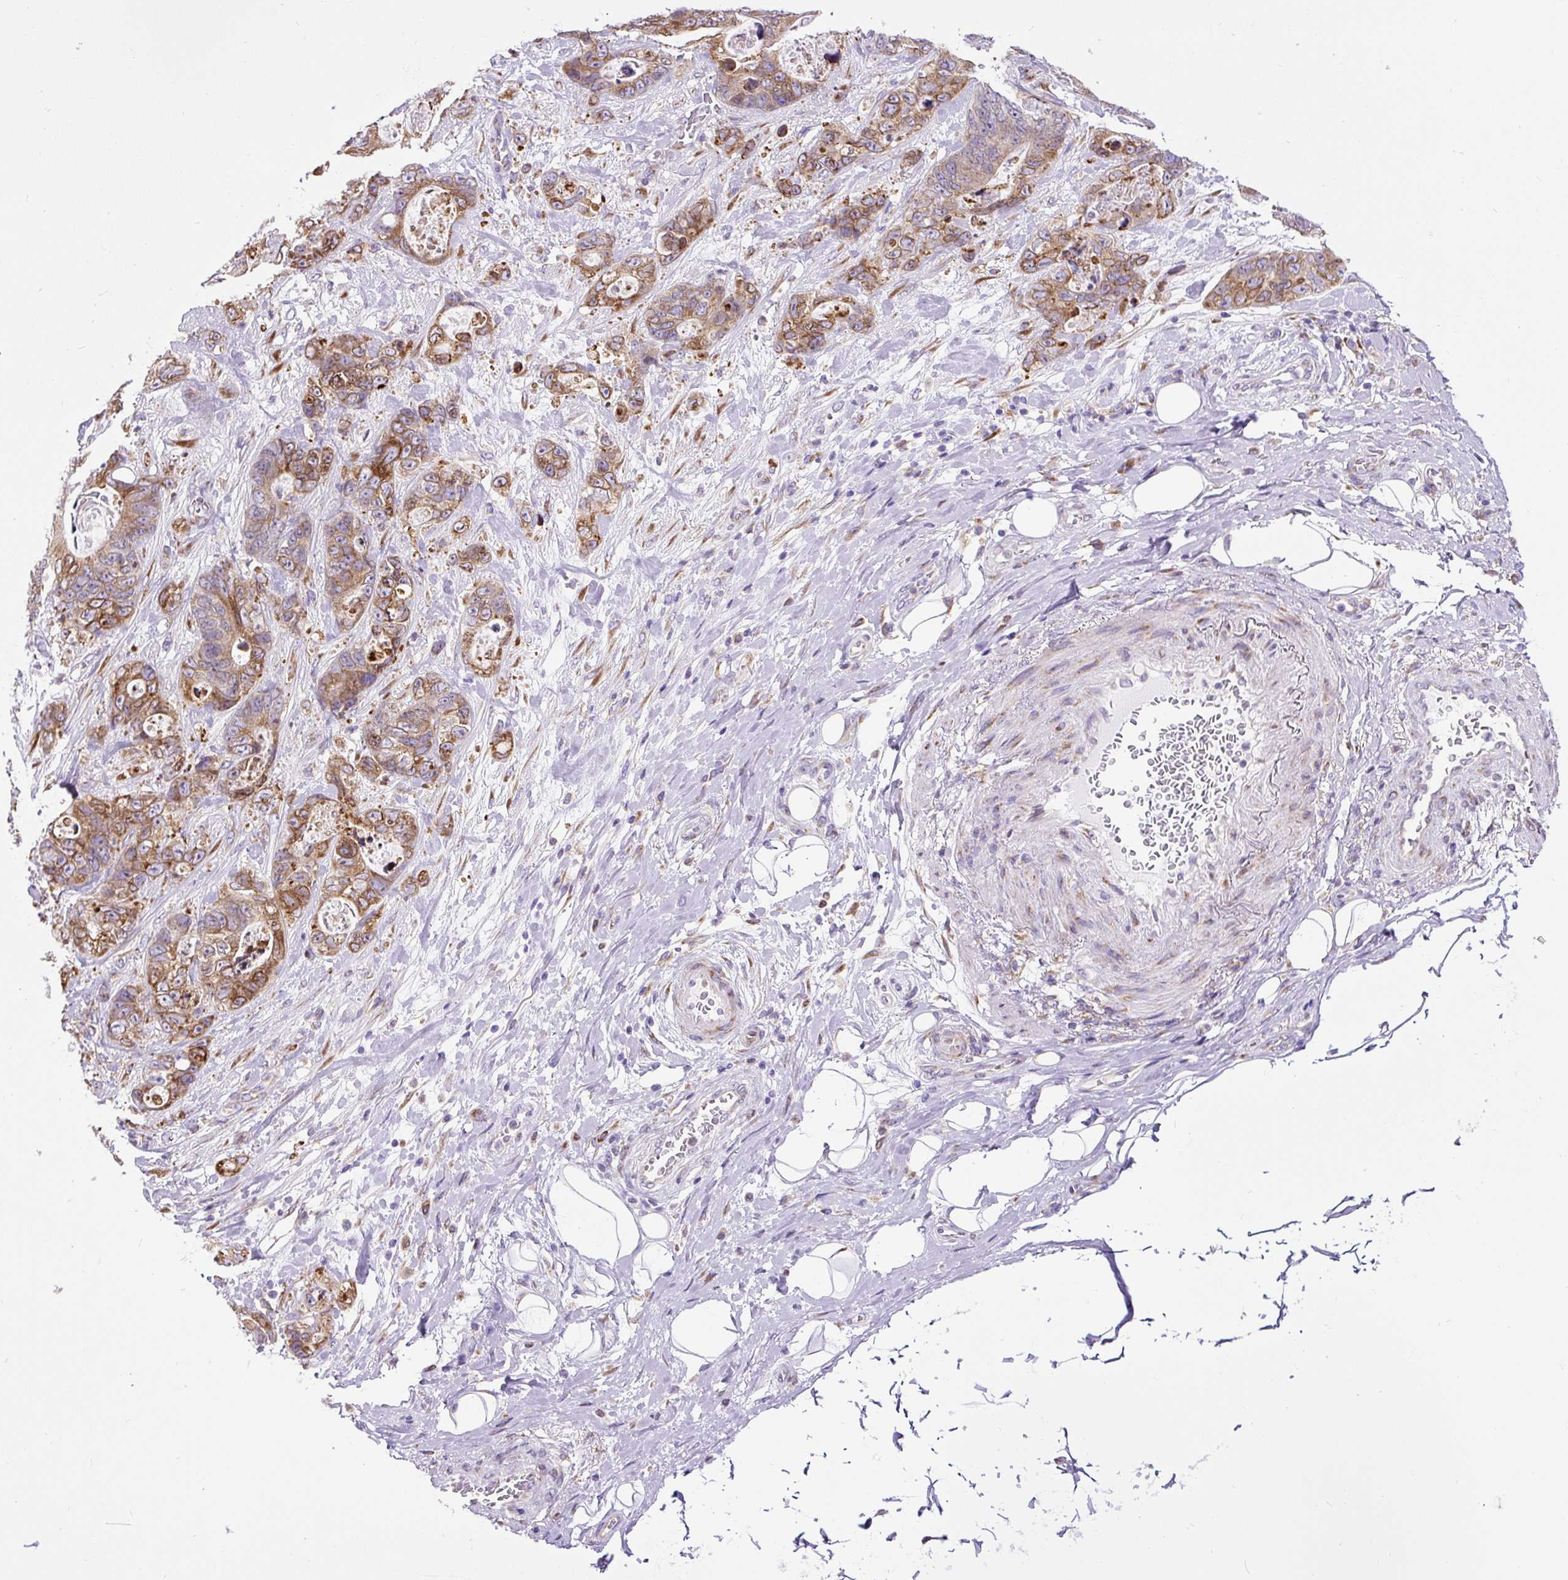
{"staining": {"intensity": "moderate", "quantity": ">75%", "location": "cytoplasmic/membranous"}, "tissue": "stomach cancer", "cell_type": "Tumor cells", "image_type": "cancer", "snomed": [{"axis": "morphology", "description": "Normal tissue, NOS"}, {"axis": "morphology", "description": "Adenocarcinoma, NOS"}, {"axis": "topography", "description": "Stomach"}], "caption": "An image of human stomach adenocarcinoma stained for a protein reveals moderate cytoplasmic/membranous brown staining in tumor cells. (Stains: DAB (3,3'-diaminobenzidine) in brown, nuclei in blue, Microscopy: brightfield microscopy at high magnification).", "gene": "DDOST", "patient": {"sex": "female", "age": 89}}